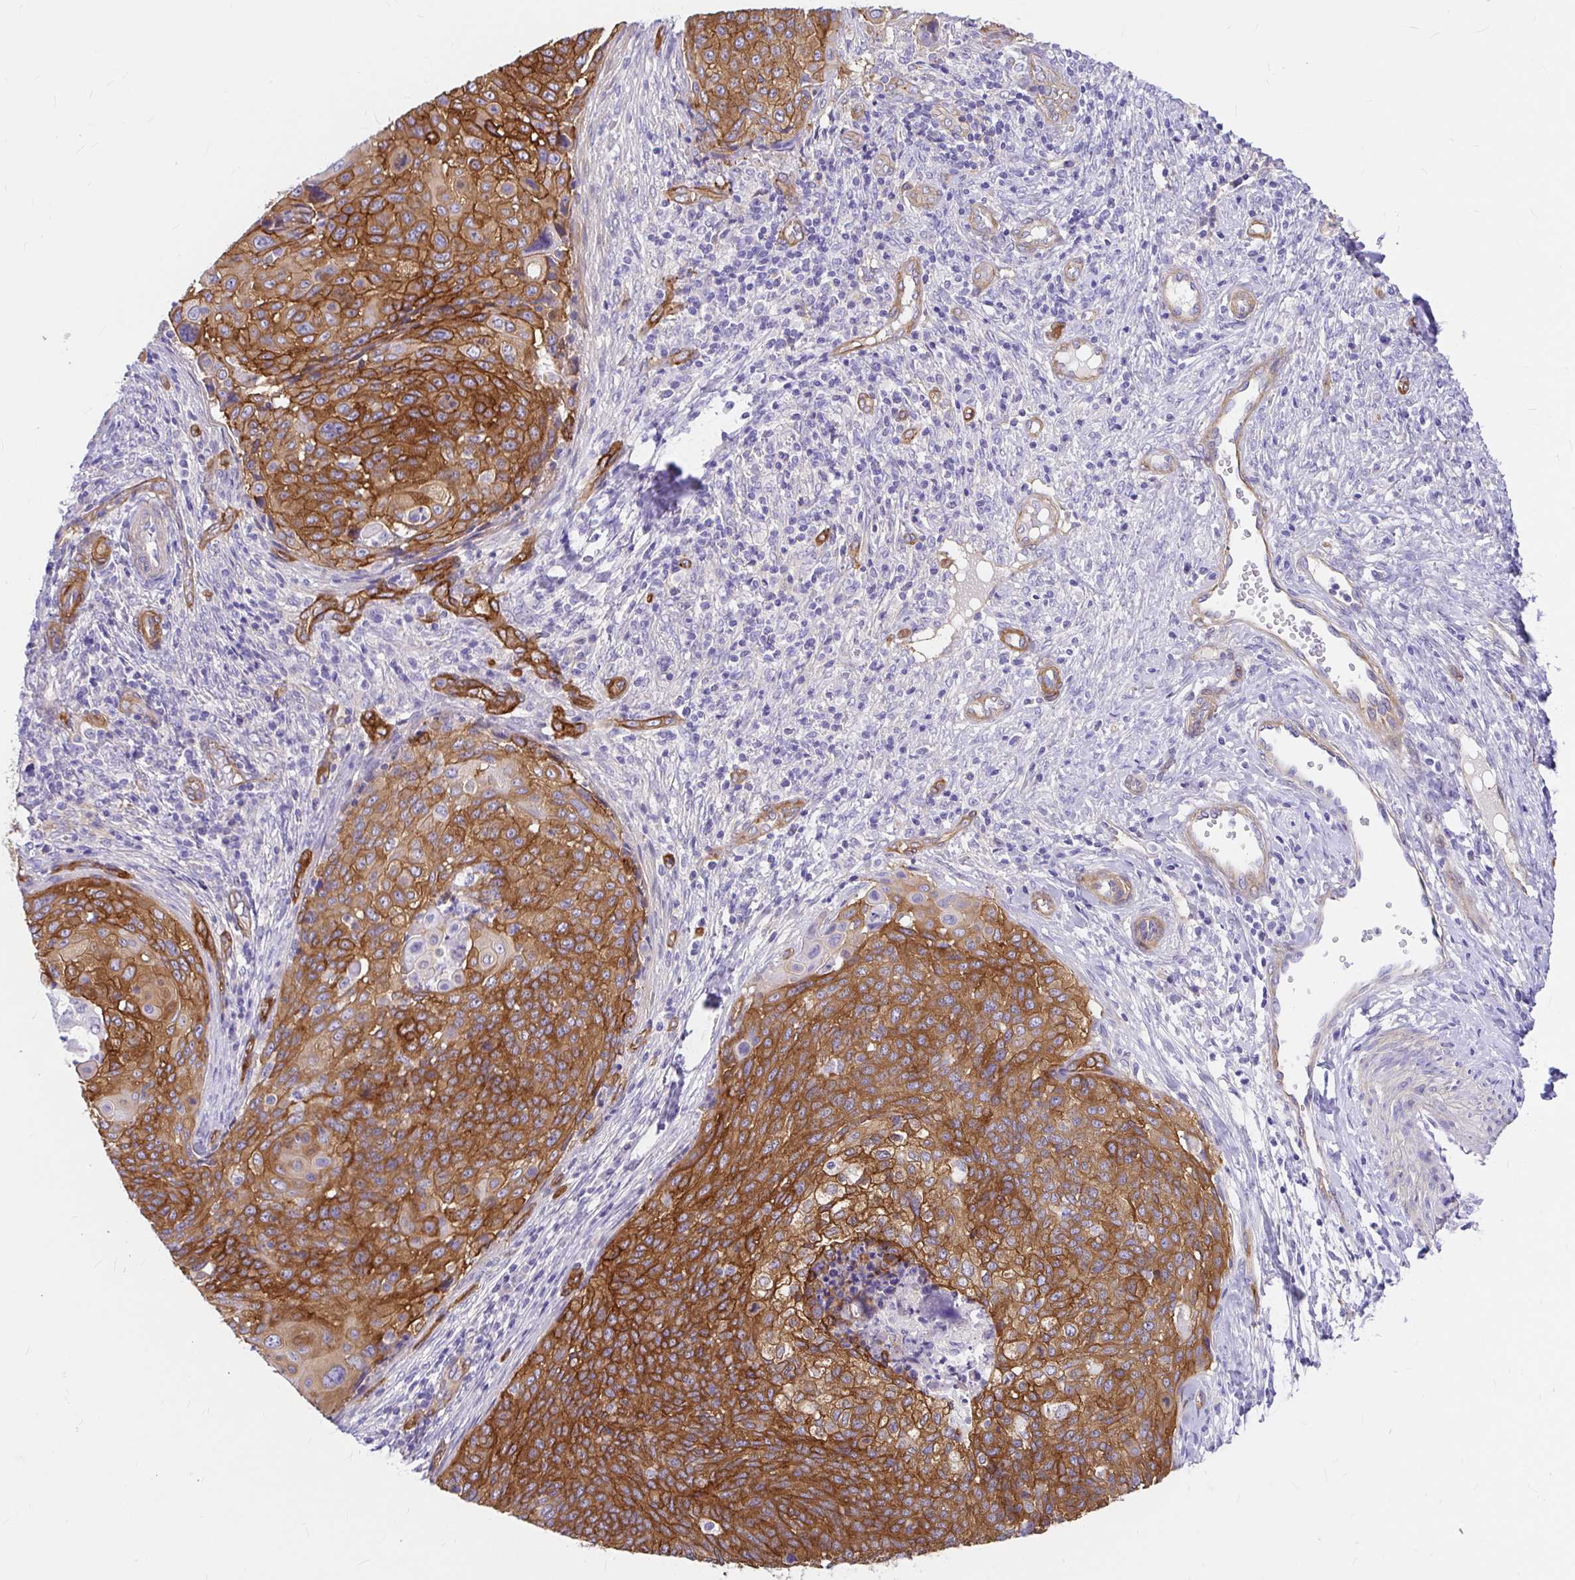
{"staining": {"intensity": "strong", "quantity": "25%-75%", "location": "cytoplasmic/membranous"}, "tissue": "cervical cancer", "cell_type": "Tumor cells", "image_type": "cancer", "snomed": [{"axis": "morphology", "description": "Squamous cell carcinoma, NOS"}, {"axis": "topography", "description": "Cervix"}], "caption": "Approximately 25%-75% of tumor cells in cervical squamous cell carcinoma exhibit strong cytoplasmic/membranous protein staining as visualized by brown immunohistochemical staining.", "gene": "MYO1B", "patient": {"sex": "female", "age": 49}}